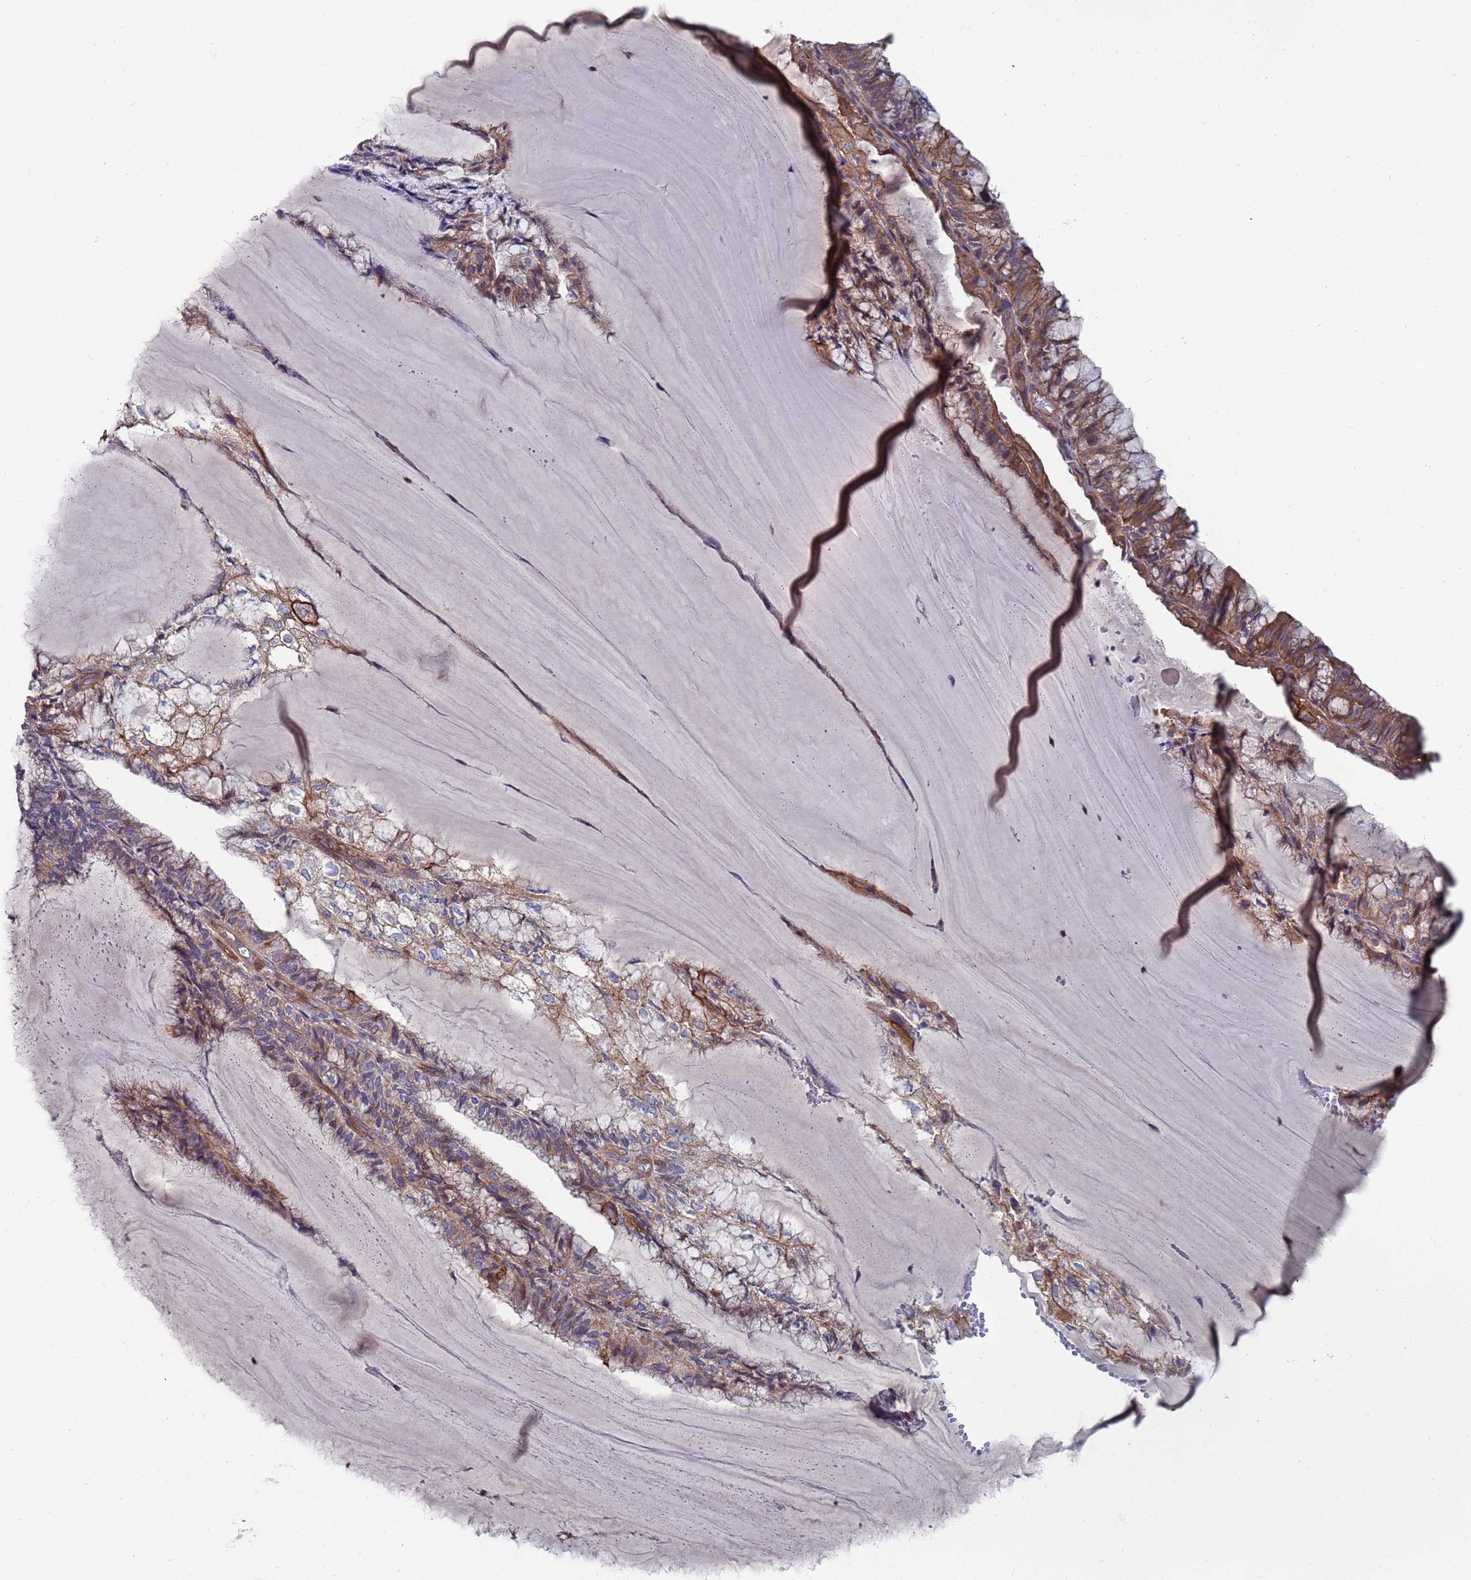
{"staining": {"intensity": "moderate", "quantity": "25%-75%", "location": "cytoplasmic/membranous"}, "tissue": "endometrial cancer", "cell_type": "Tumor cells", "image_type": "cancer", "snomed": [{"axis": "morphology", "description": "Adenocarcinoma, NOS"}, {"axis": "topography", "description": "Endometrium"}], "caption": "Protein staining of endometrial cancer tissue shows moderate cytoplasmic/membranous positivity in approximately 25%-75% of tumor cells. Immunohistochemistry (ihc) stains the protein in brown and the nuclei are stained blue.", "gene": "NDUFAF6", "patient": {"sex": "female", "age": 81}}